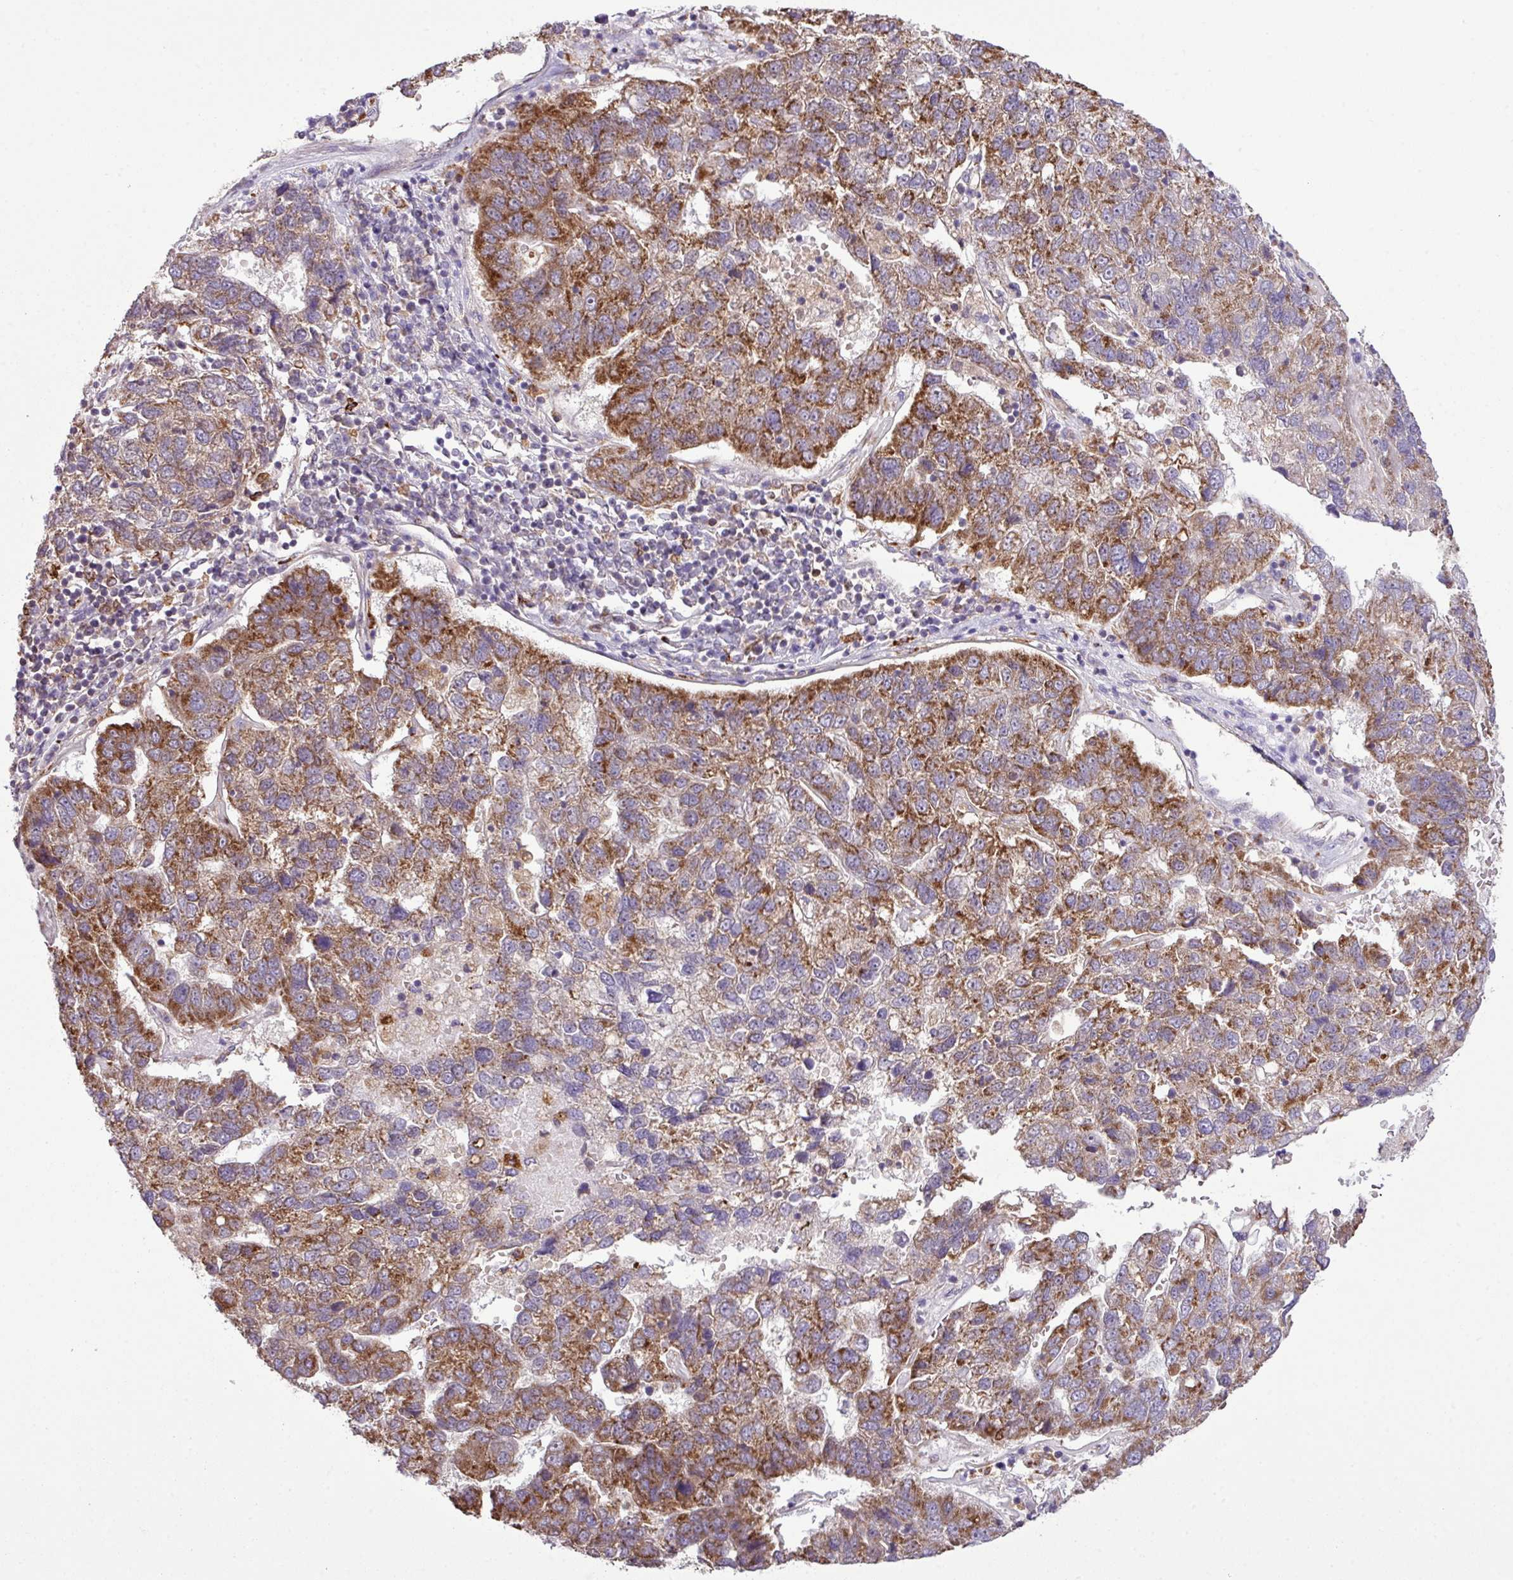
{"staining": {"intensity": "moderate", "quantity": ">75%", "location": "cytoplasmic/membranous"}, "tissue": "pancreatic cancer", "cell_type": "Tumor cells", "image_type": "cancer", "snomed": [{"axis": "morphology", "description": "Adenocarcinoma, NOS"}, {"axis": "topography", "description": "Pancreas"}], "caption": "Tumor cells reveal moderate cytoplasmic/membranous positivity in about >75% of cells in pancreatic cancer (adenocarcinoma).", "gene": "SMCO4", "patient": {"sex": "female", "age": 61}}